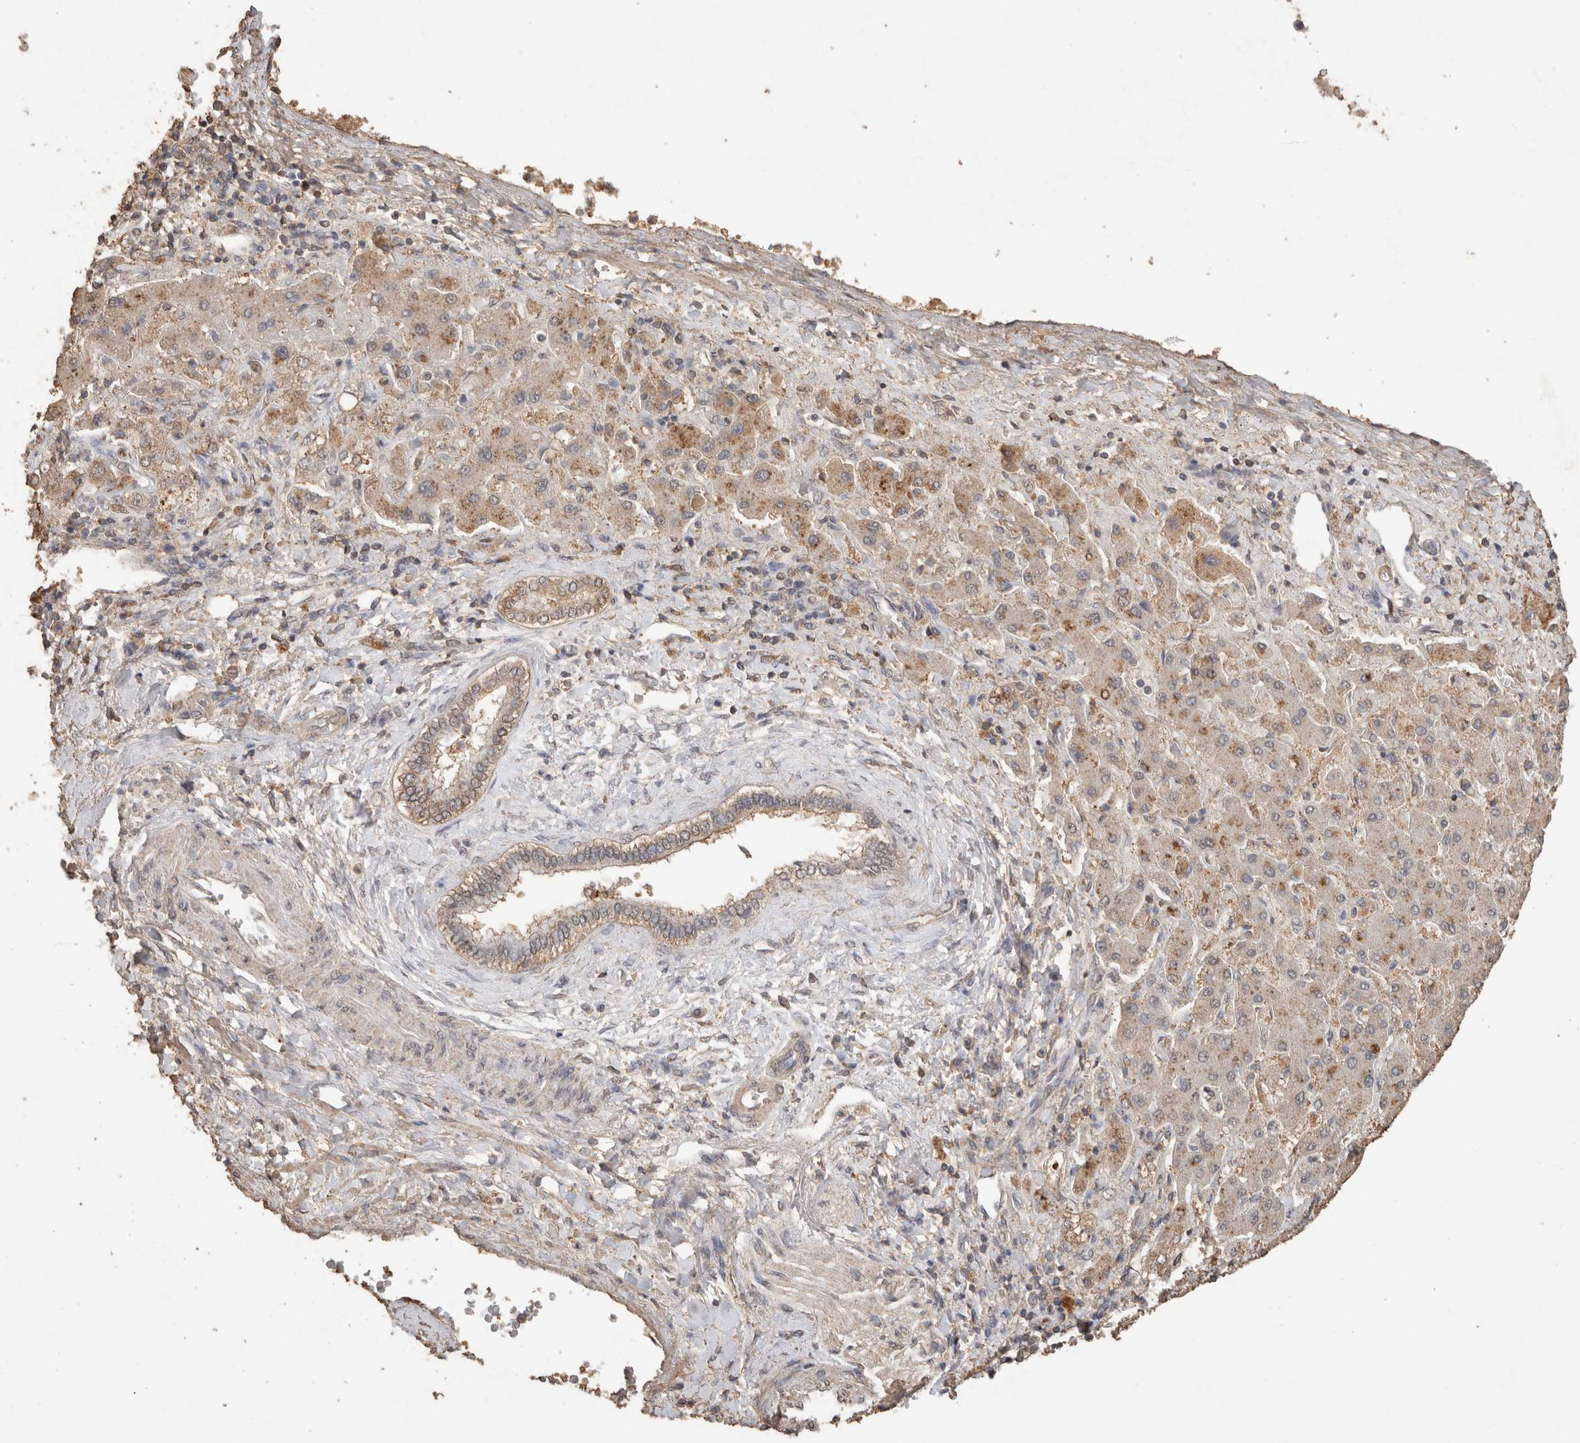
{"staining": {"intensity": "weak", "quantity": ">75%", "location": "cytoplasmic/membranous"}, "tissue": "liver cancer", "cell_type": "Tumor cells", "image_type": "cancer", "snomed": [{"axis": "morphology", "description": "Cholangiocarcinoma"}, {"axis": "topography", "description": "Liver"}], "caption": "Liver cholangiocarcinoma stained for a protein (brown) displays weak cytoplasmic/membranous positive staining in approximately >75% of tumor cells.", "gene": "CX3CL1", "patient": {"sex": "male", "age": 50}}